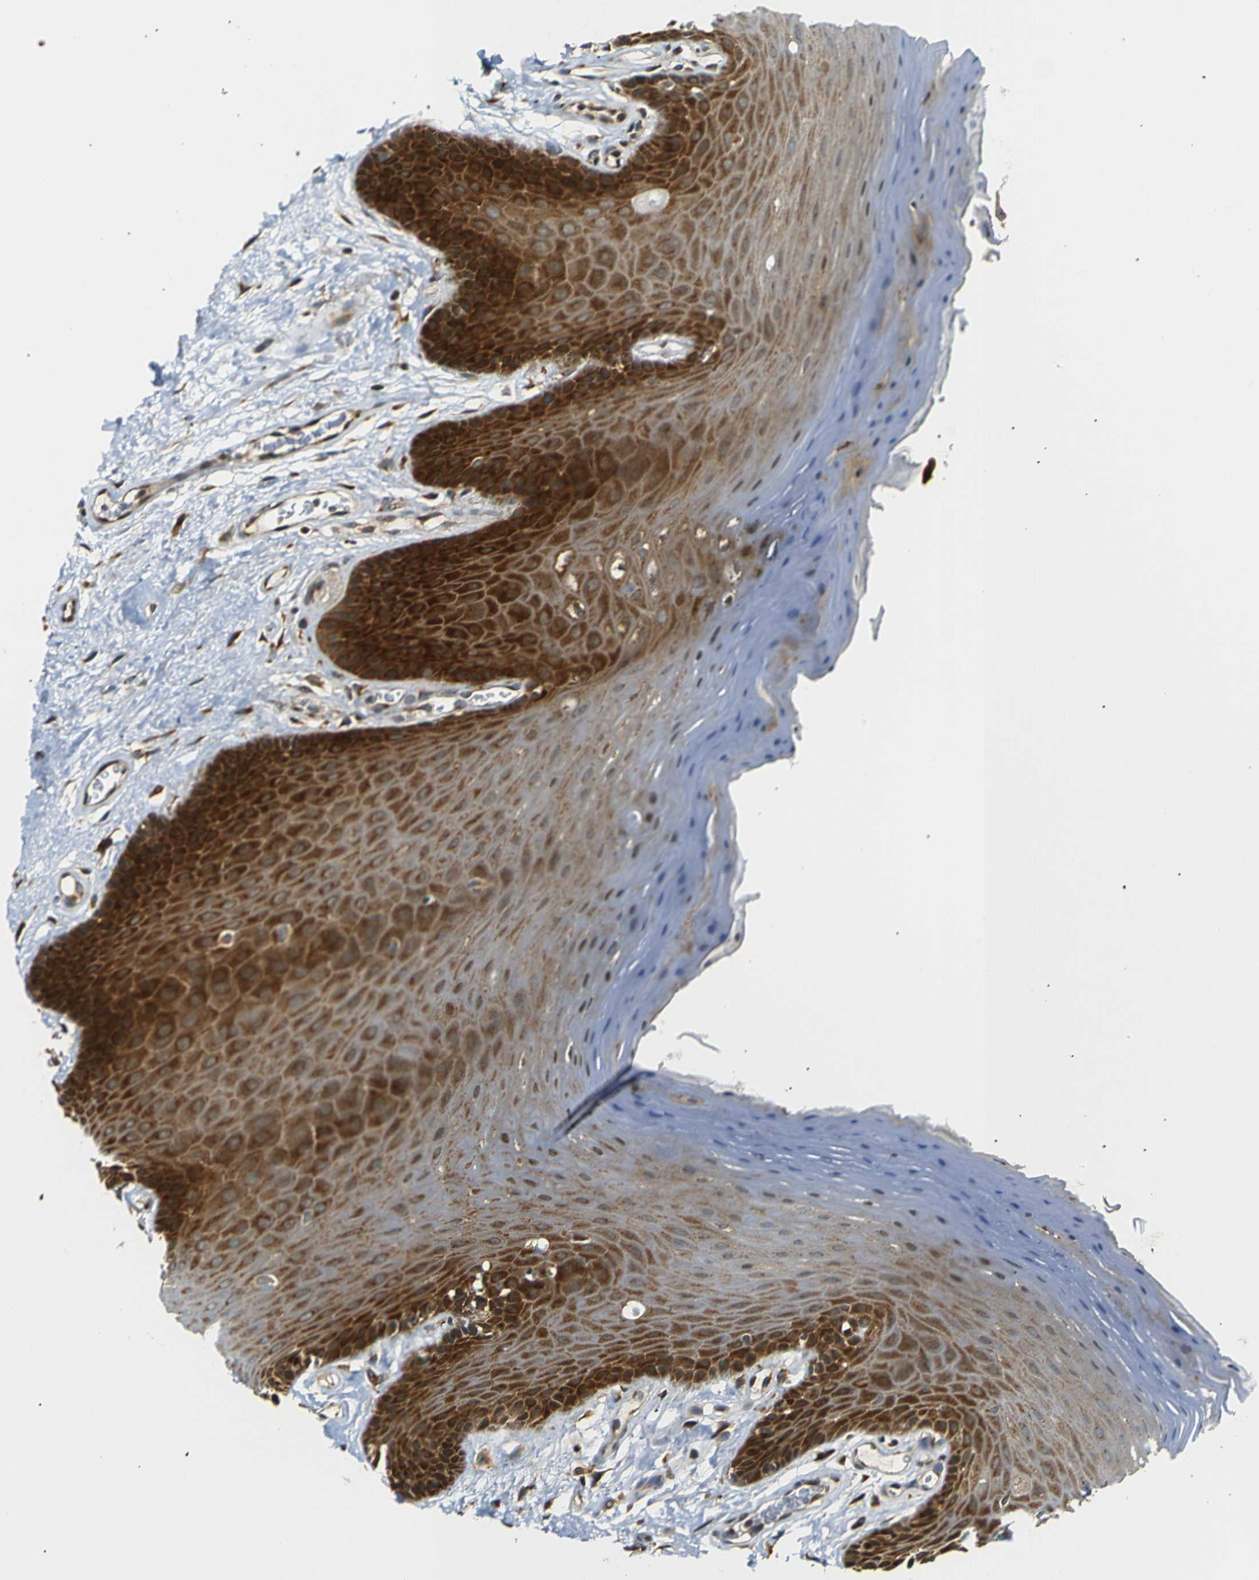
{"staining": {"intensity": "strong", "quantity": ">75%", "location": "cytoplasmic/membranous"}, "tissue": "oral mucosa", "cell_type": "Squamous epithelial cells", "image_type": "normal", "snomed": [{"axis": "morphology", "description": "Normal tissue, NOS"}, {"axis": "morphology", "description": "Squamous cell carcinoma, NOS"}, {"axis": "topography", "description": "Skeletal muscle"}, {"axis": "topography", "description": "Adipose tissue"}, {"axis": "topography", "description": "Vascular tissue"}, {"axis": "topography", "description": "Oral tissue"}, {"axis": "topography", "description": "Peripheral nerve tissue"}, {"axis": "topography", "description": "Head-Neck"}], "caption": "Immunohistochemical staining of benign human oral mucosa displays high levels of strong cytoplasmic/membranous staining in about >75% of squamous epithelial cells. (Brightfield microscopy of DAB IHC at high magnification).", "gene": "ABCE1", "patient": {"sex": "male", "age": 71}}